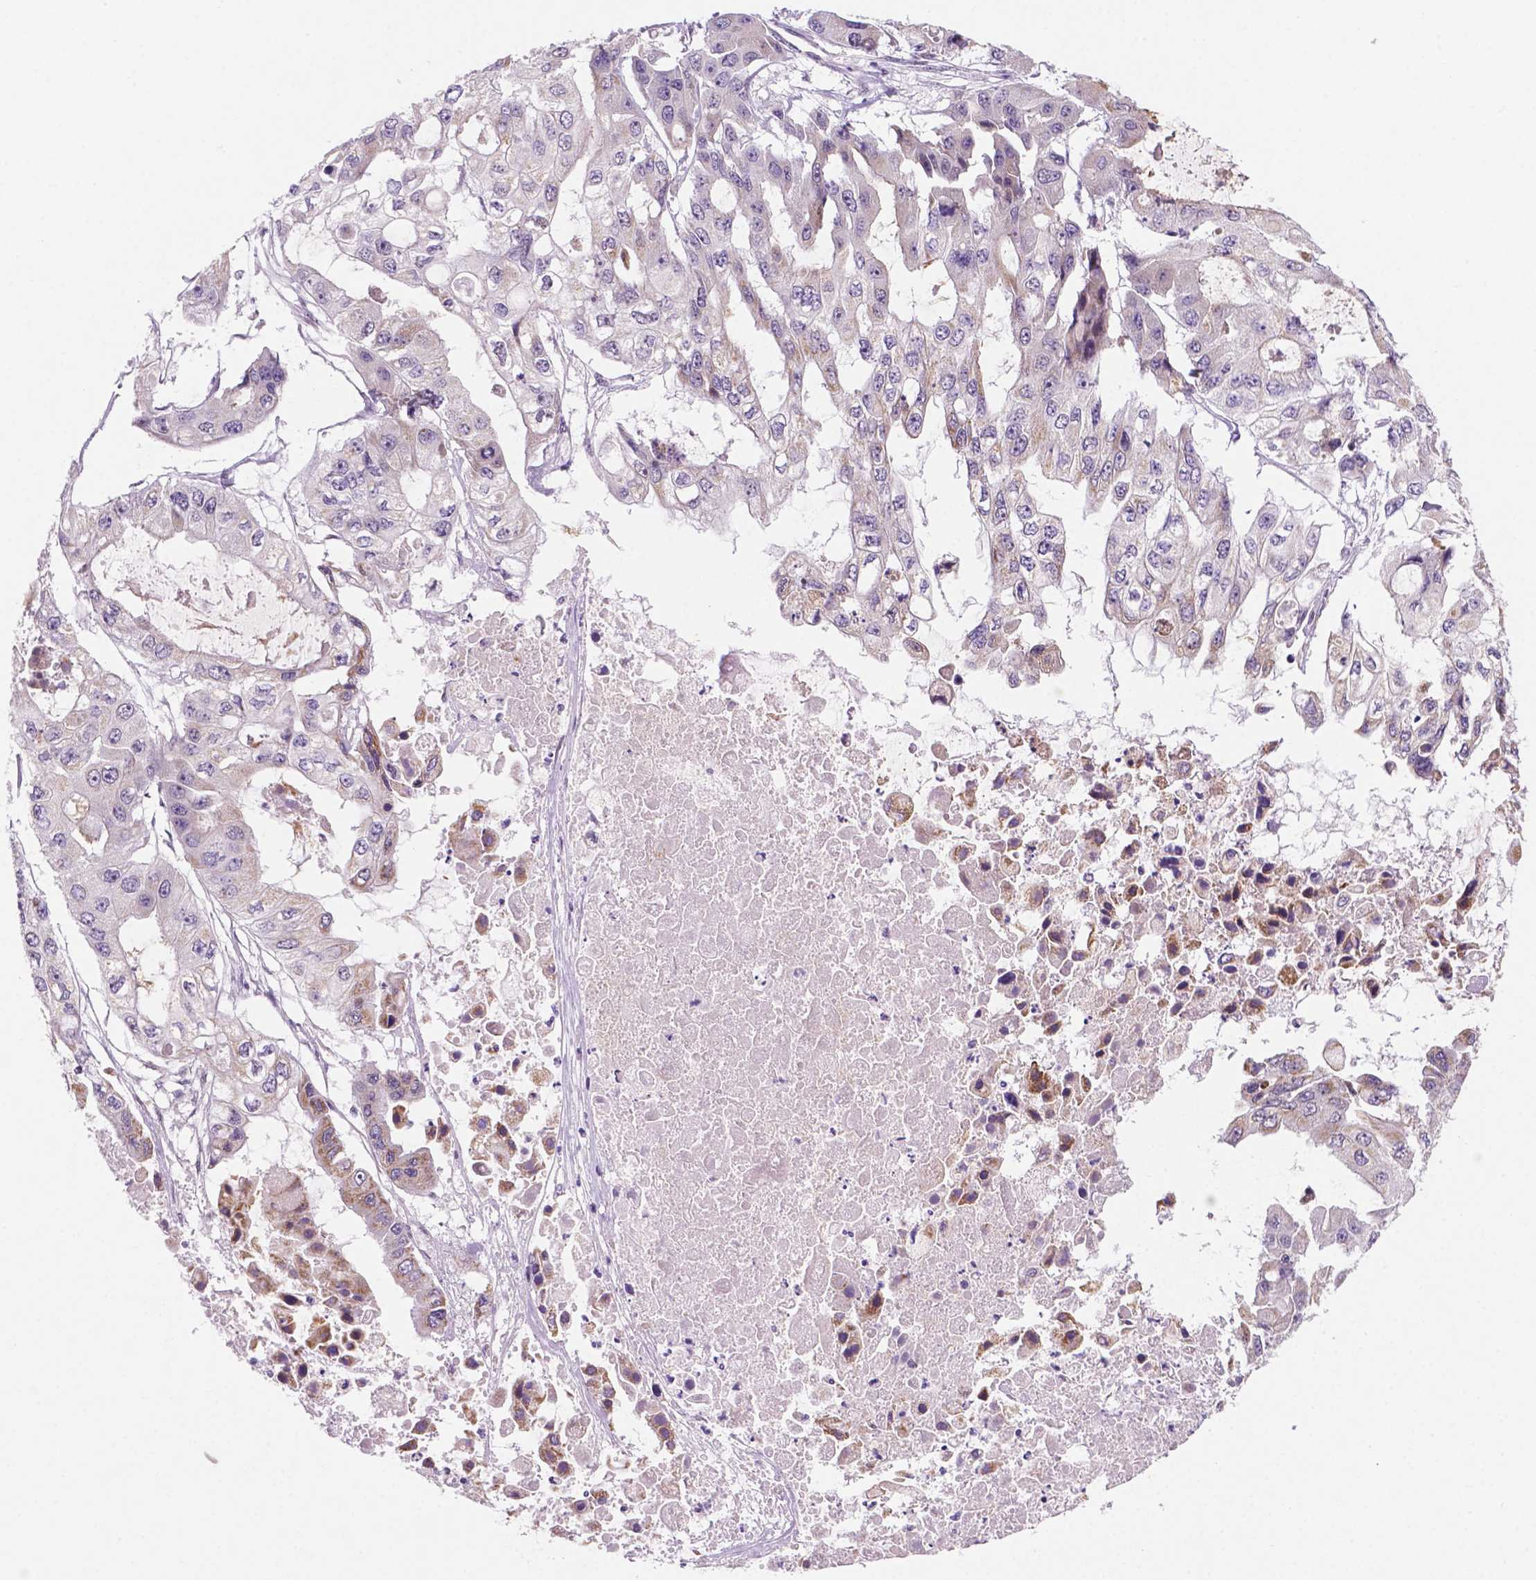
{"staining": {"intensity": "negative", "quantity": "none", "location": "none"}, "tissue": "ovarian cancer", "cell_type": "Tumor cells", "image_type": "cancer", "snomed": [{"axis": "morphology", "description": "Cystadenocarcinoma, serous, NOS"}, {"axis": "topography", "description": "Ovary"}], "caption": "IHC of ovarian serous cystadenocarcinoma demonstrates no staining in tumor cells.", "gene": "C18orf21", "patient": {"sex": "female", "age": 56}}